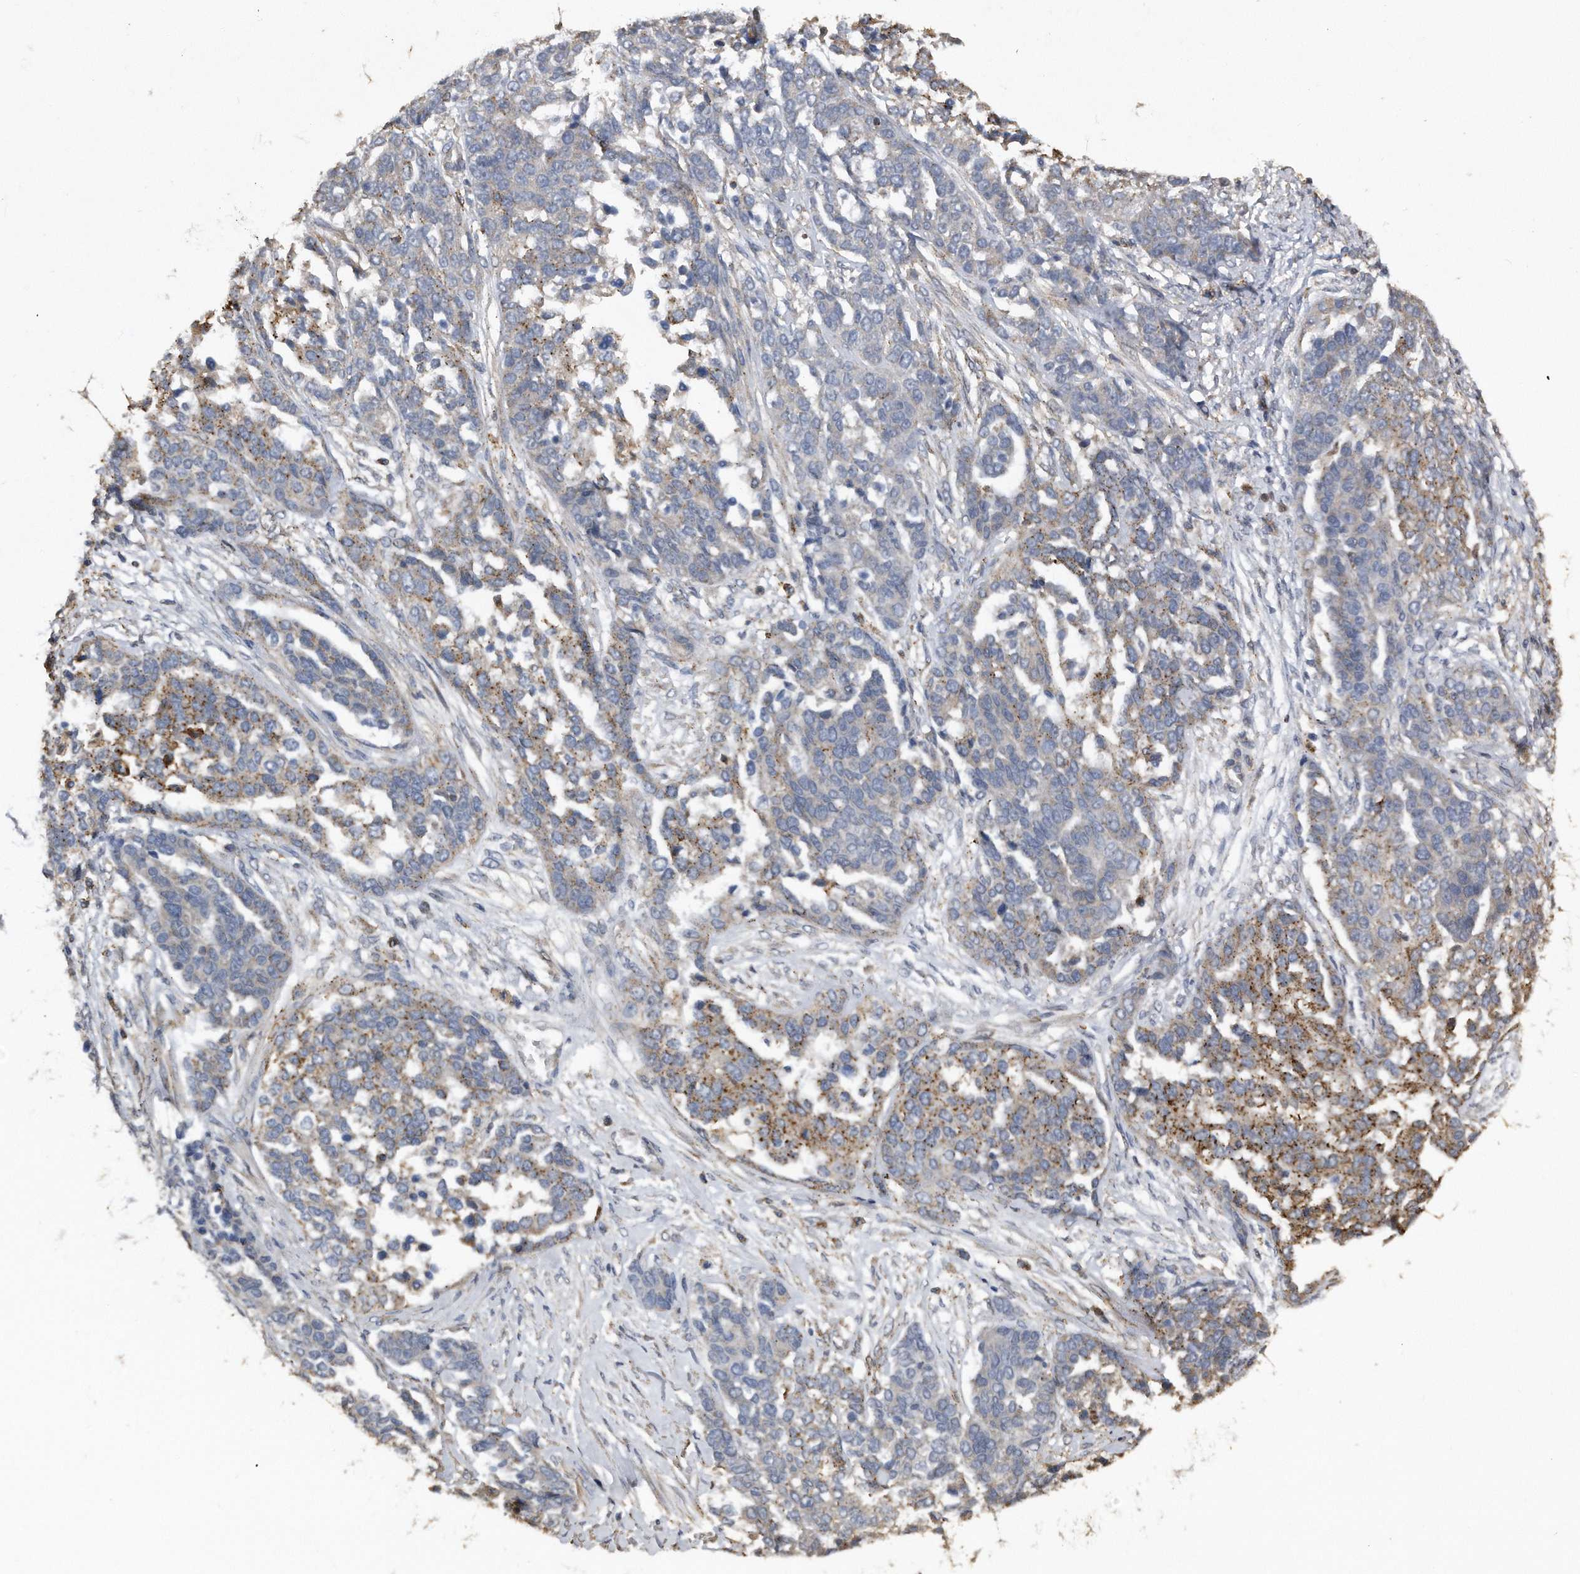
{"staining": {"intensity": "moderate", "quantity": "<25%", "location": "cytoplasmic/membranous"}, "tissue": "ovarian cancer", "cell_type": "Tumor cells", "image_type": "cancer", "snomed": [{"axis": "morphology", "description": "Cystadenocarcinoma, serous, NOS"}, {"axis": "topography", "description": "Ovary"}], "caption": "Ovarian cancer (serous cystadenocarcinoma) stained with a brown dye demonstrates moderate cytoplasmic/membranous positive positivity in about <25% of tumor cells.", "gene": "KCND3", "patient": {"sex": "female", "age": 44}}